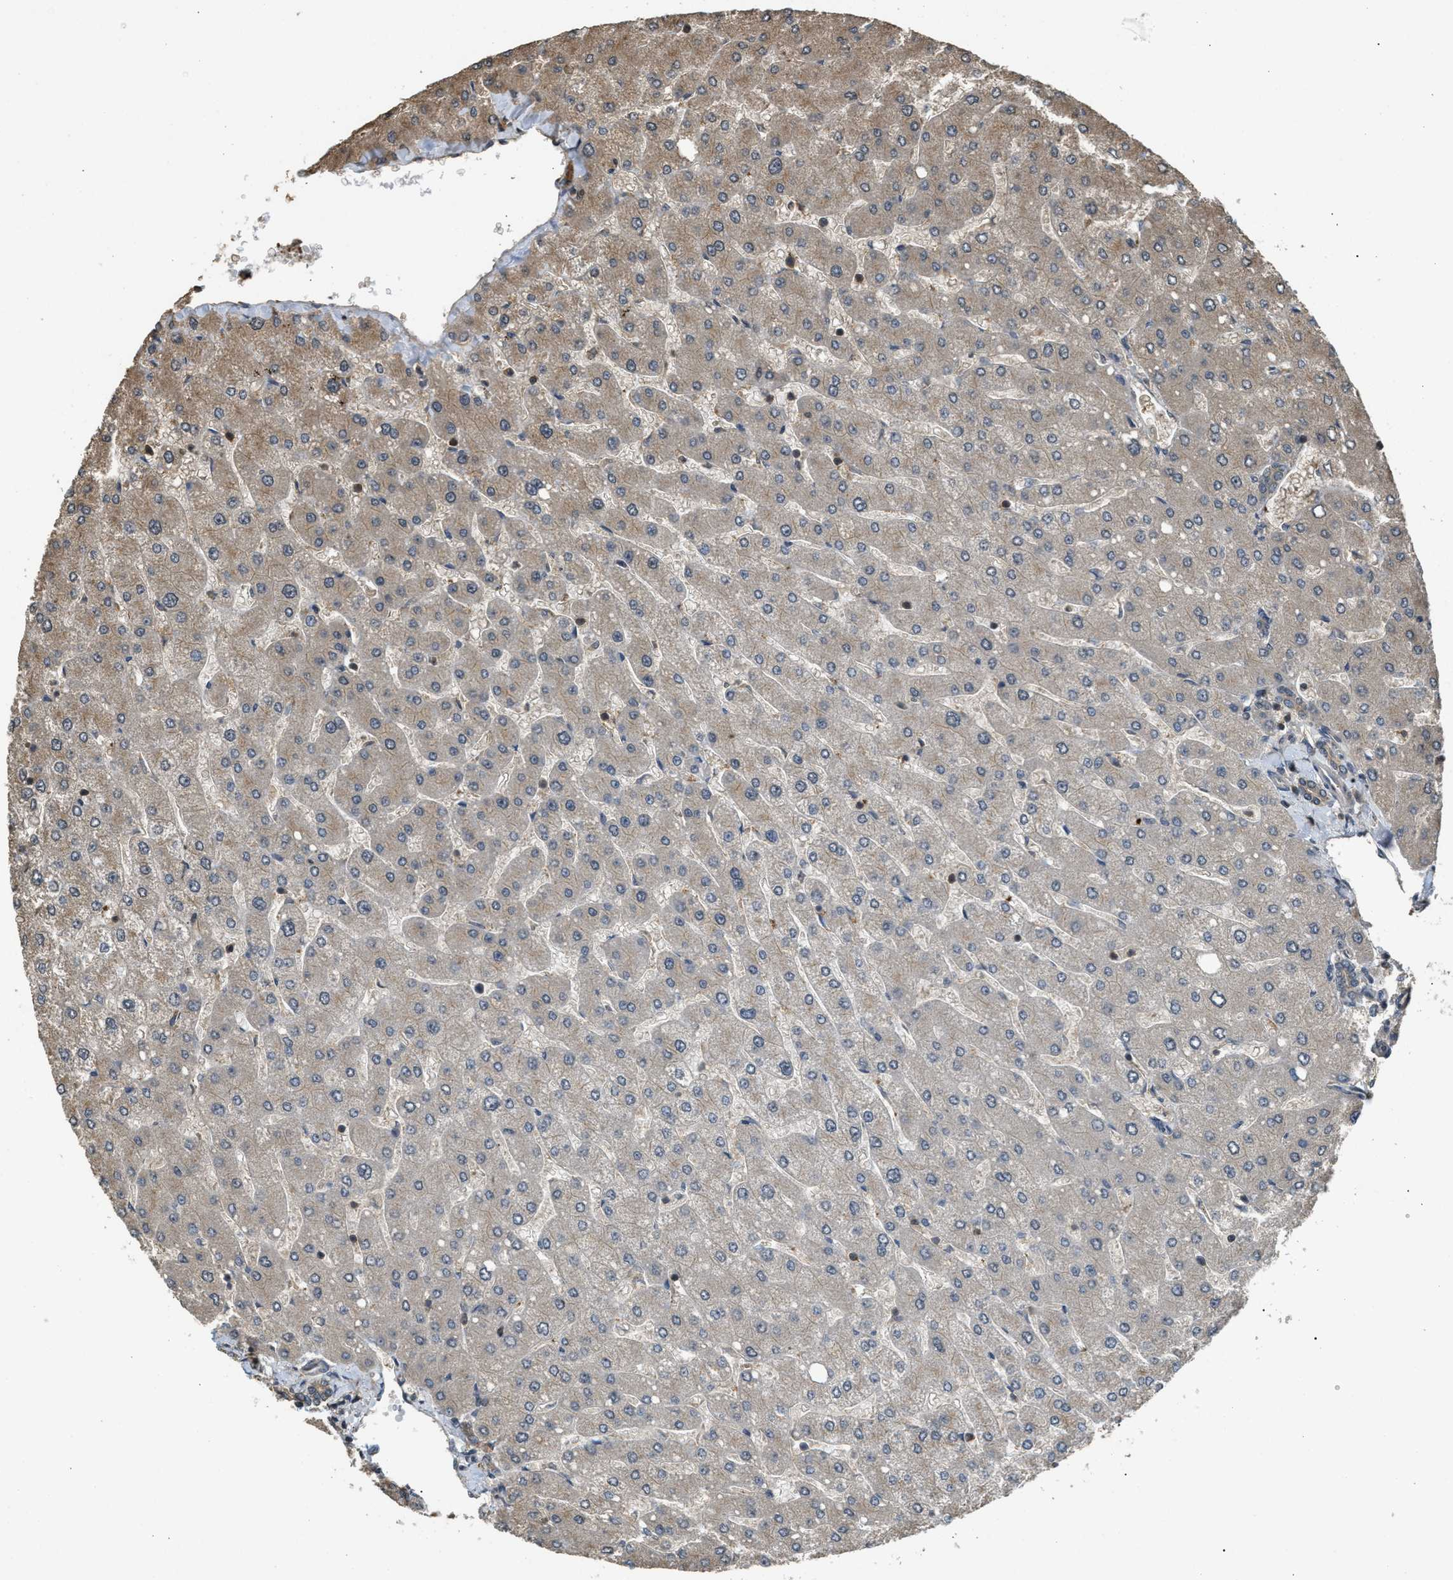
{"staining": {"intensity": "weak", "quantity": "25%-75%", "location": "cytoplasmic/membranous"}, "tissue": "liver", "cell_type": "Cholangiocytes", "image_type": "normal", "snomed": [{"axis": "morphology", "description": "Normal tissue, NOS"}, {"axis": "topography", "description": "Liver"}], "caption": "High-magnification brightfield microscopy of unremarkable liver stained with DAB (3,3'-diaminobenzidine) (brown) and counterstained with hematoxylin (blue). cholangiocytes exhibit weak cytoplasmic/membranous expression is appreciated in approximately25%-75% of cells.", "gene": "ARHGDIA", "patient": {"sex": "male", "age": 55}}